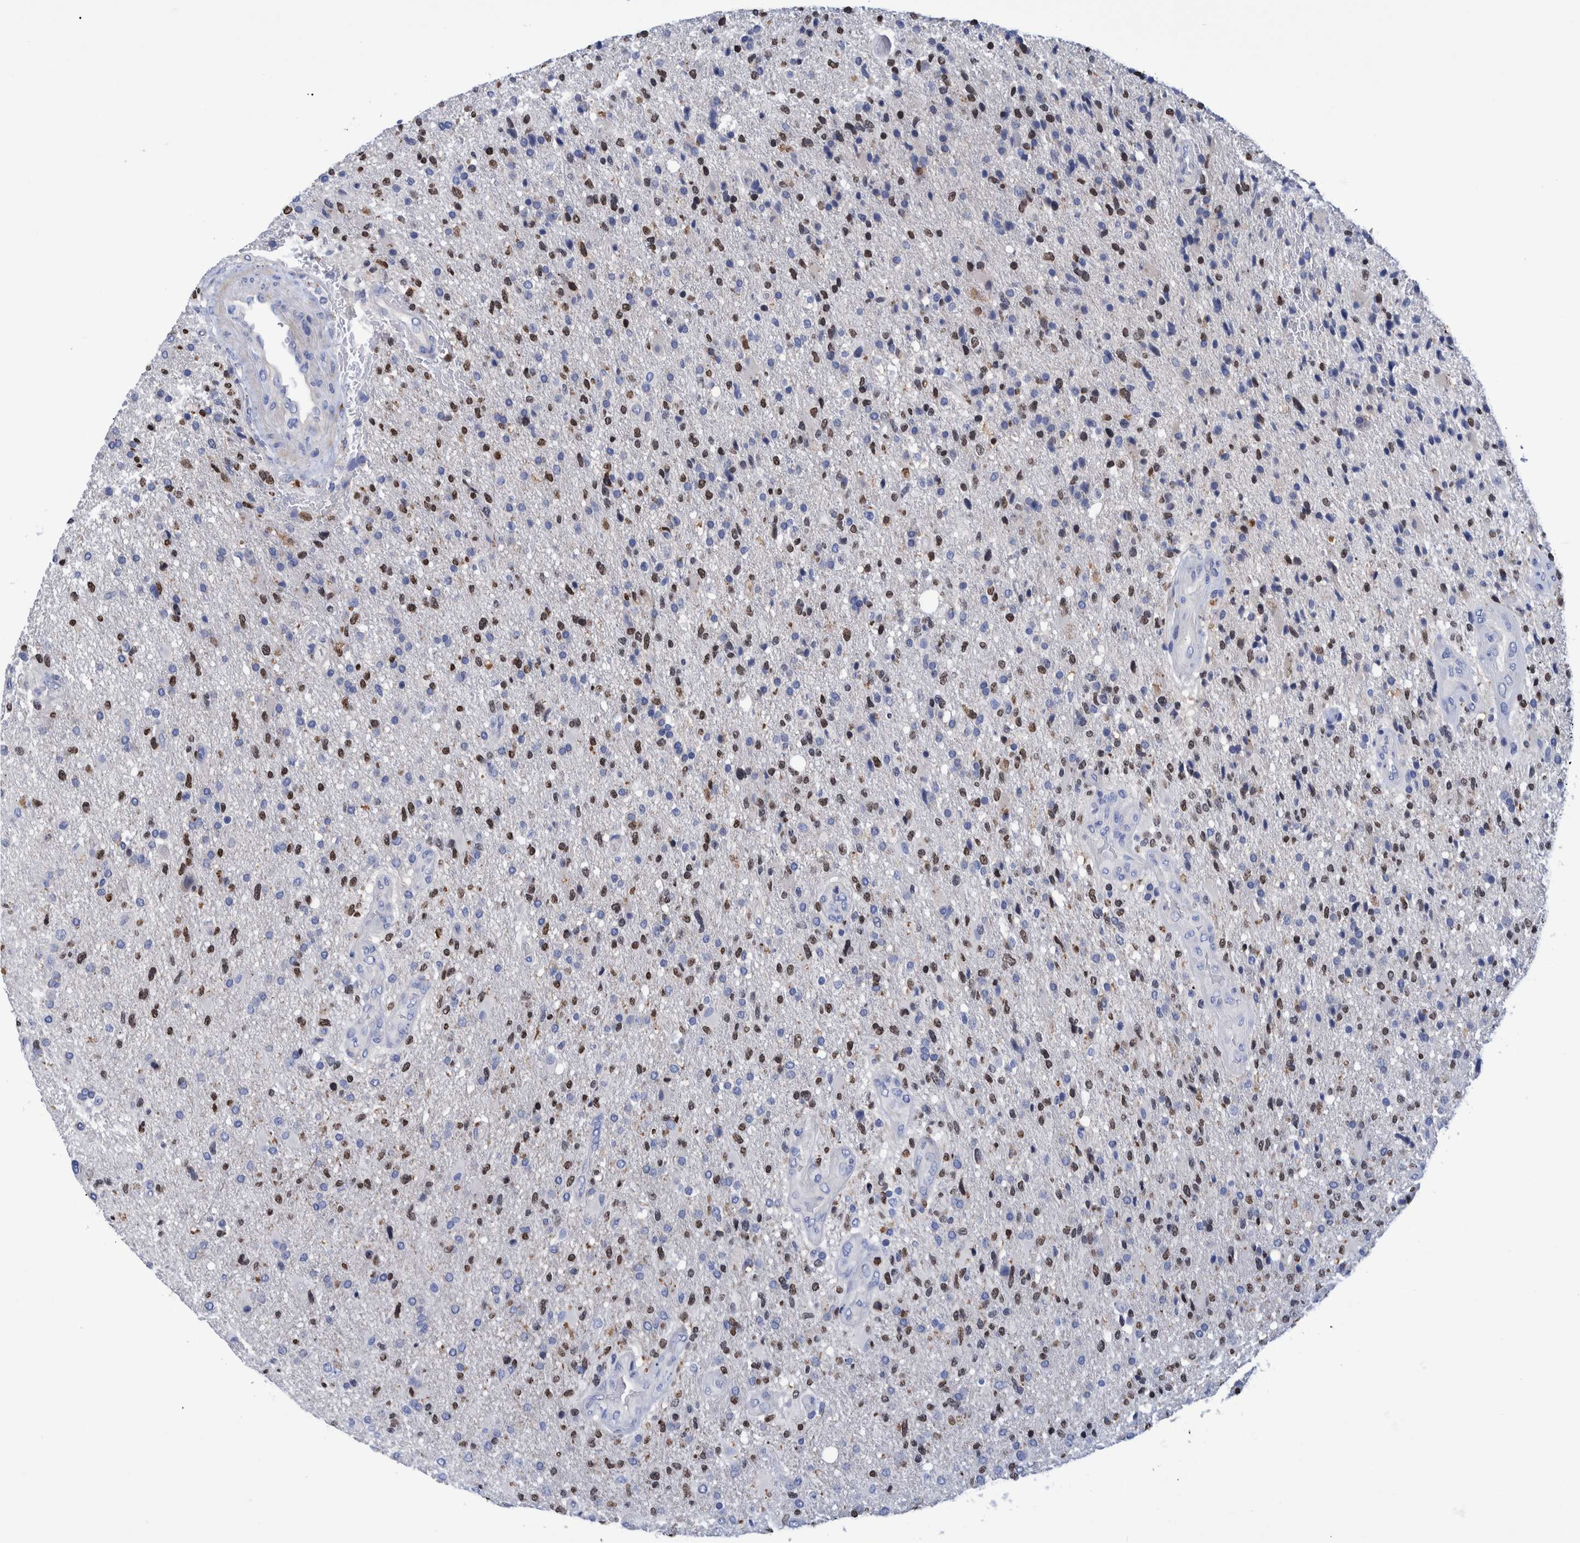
{"staining": {"intensity": "moderate", "quantity": "25%-75%", "location": "nuclear"}, "tissue": "glioma", "cell_type": "Tumor cells", "image_type": "cancer", "snomed": [{"axis": "morphology", "description": "Glioma, malignant, High grade"}, {"axis": "topography", "description": "Brain"}], "caption": "IHC of human glioma reveals medium levels of moderate nuclear staining in approximately 25%-75% of tumor cells.", "gene": "MKS1", "patient": {"sex": "male", "age": 72}}